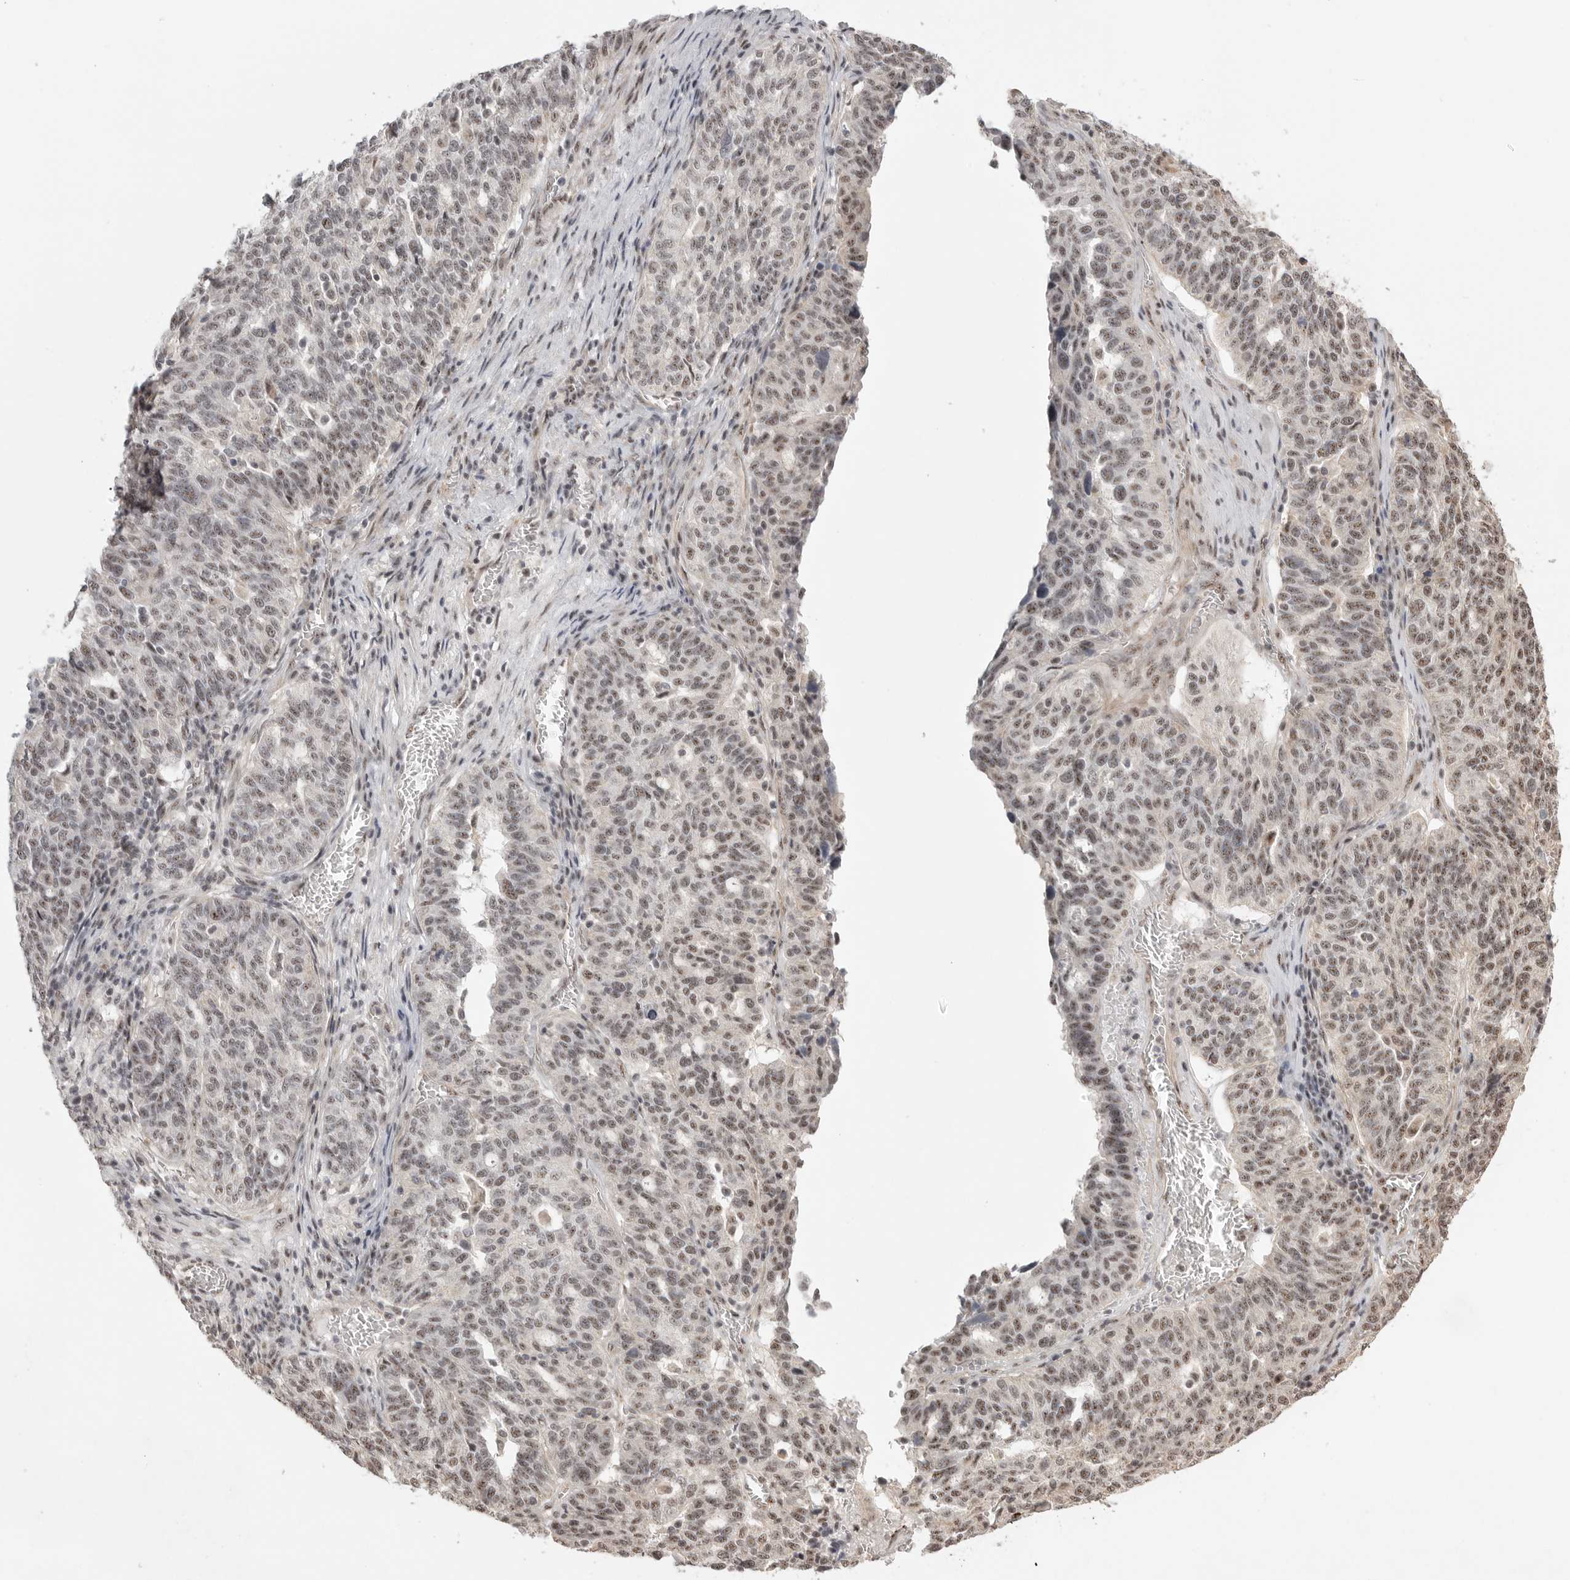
{"staining": {"intensity": "weak", "quantity": "25%-75%", "location": "nuclear"}, "tissue": "ovarian cancer", "cell_type": "Tumor cells", "image_type": "cancer", "snomed": [{"axis": "morphology", "description": "Cystadenocarcinoma, serous, NOS"}, {"axis": "topography", "description": "Ovary"}], "caption": "Immunohistochemical staining of human ovarian cancer (serous cystadenocarcinoma) shows low levels of weak nuclear protein staining in about 25%-75% of tumor cells.", "gene": "POMP", "patient": {"sex": "female", "age": 59}}